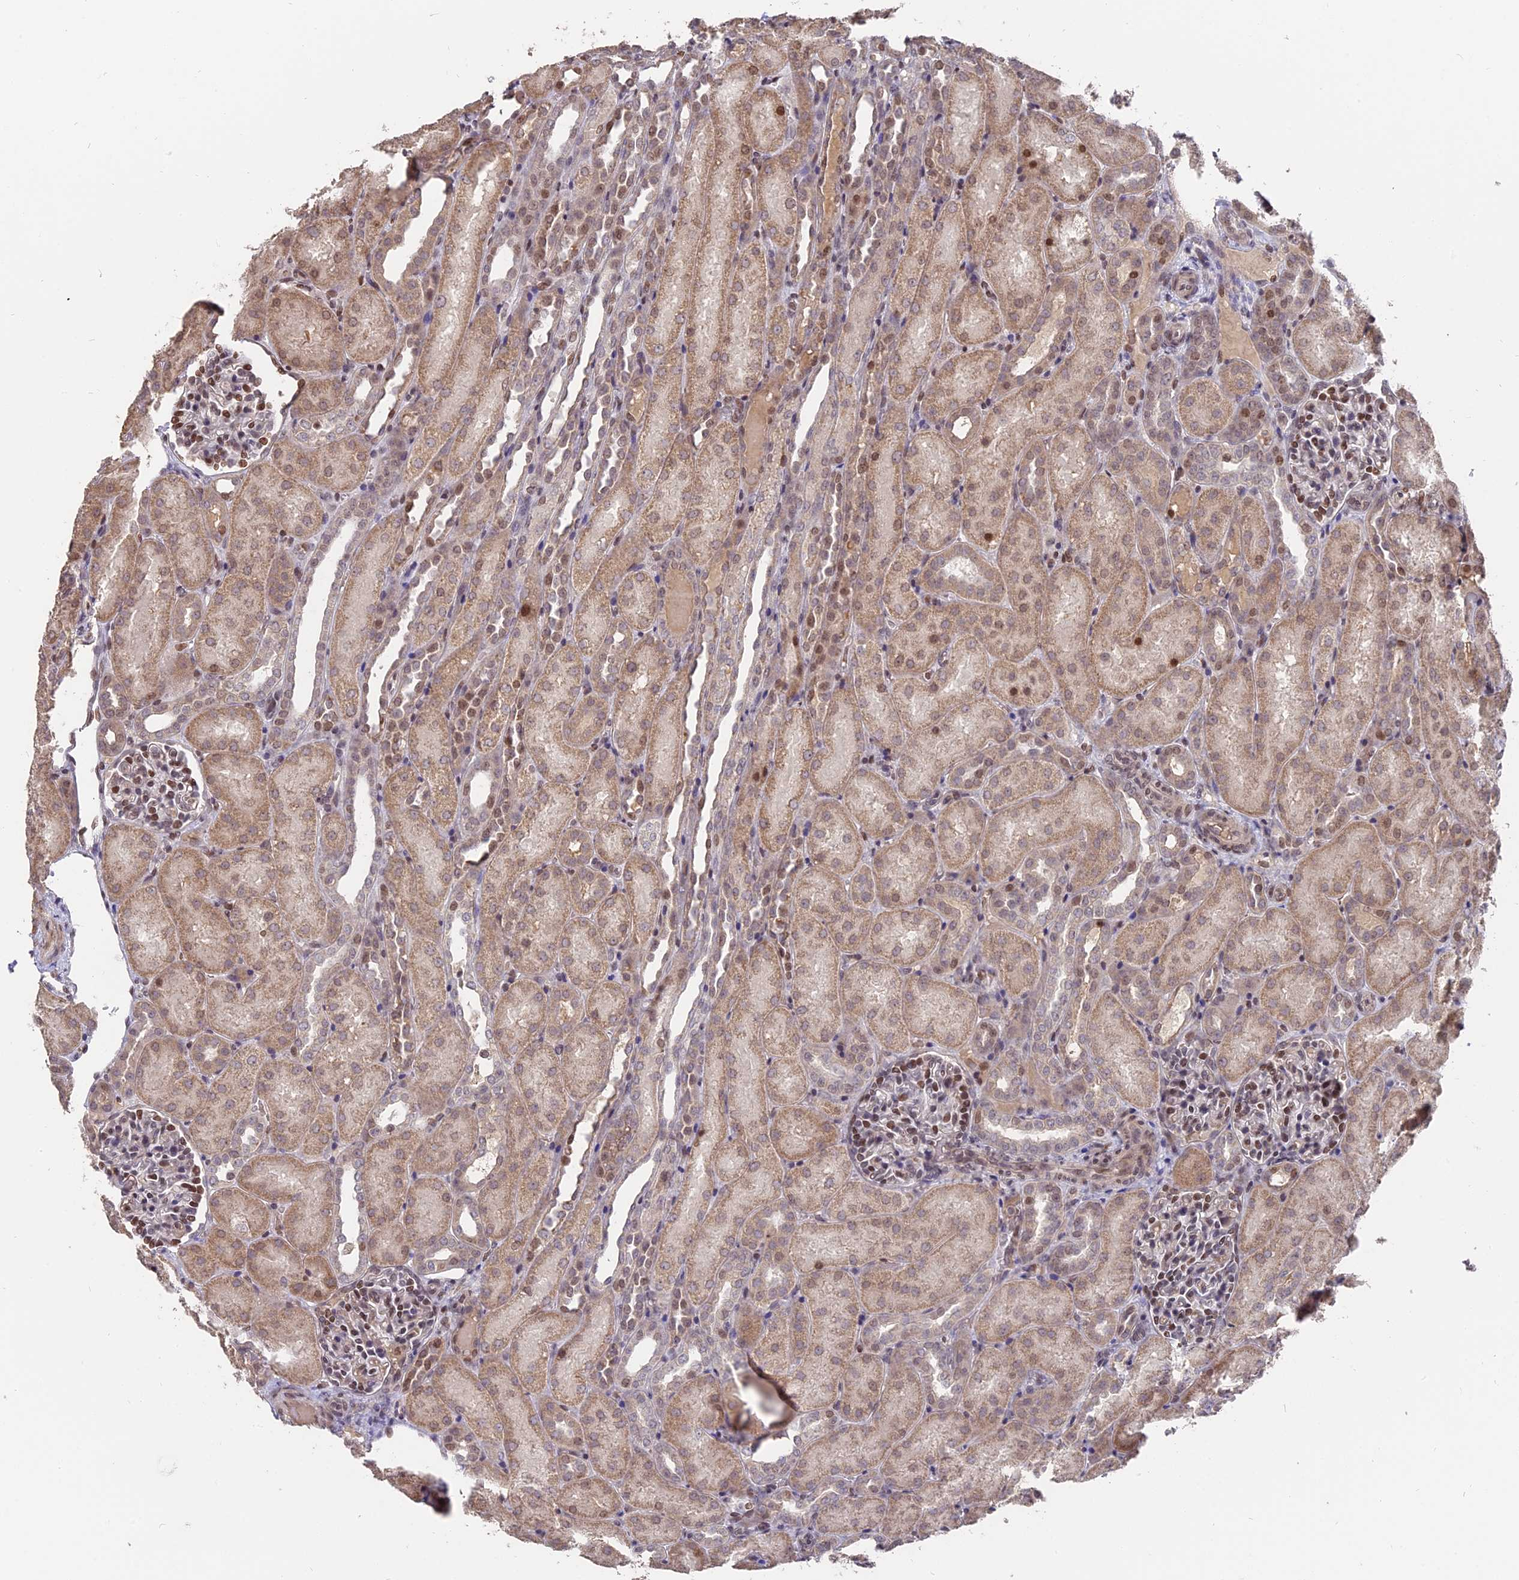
{"staining": {"intensity": "moderate", "quantity": "25%-75%", "location": "nuclear"}, "tissue": "kidney", "cell_type": "Cells in glomeruli", "image_type": "normal", "snomed": [{"axis": "morphology", "description": "Normal tissue, NOS"}, {"axis": "topography", "description": "Kidney"}], "caption": "Brown immunohistochemical staining in normal human kidney displays moderate nuclear staining in approximately 25%-75% of cells in glomeruli.", "gene": "NR1H3", "patient": {"sex": "male", "age": 1}}